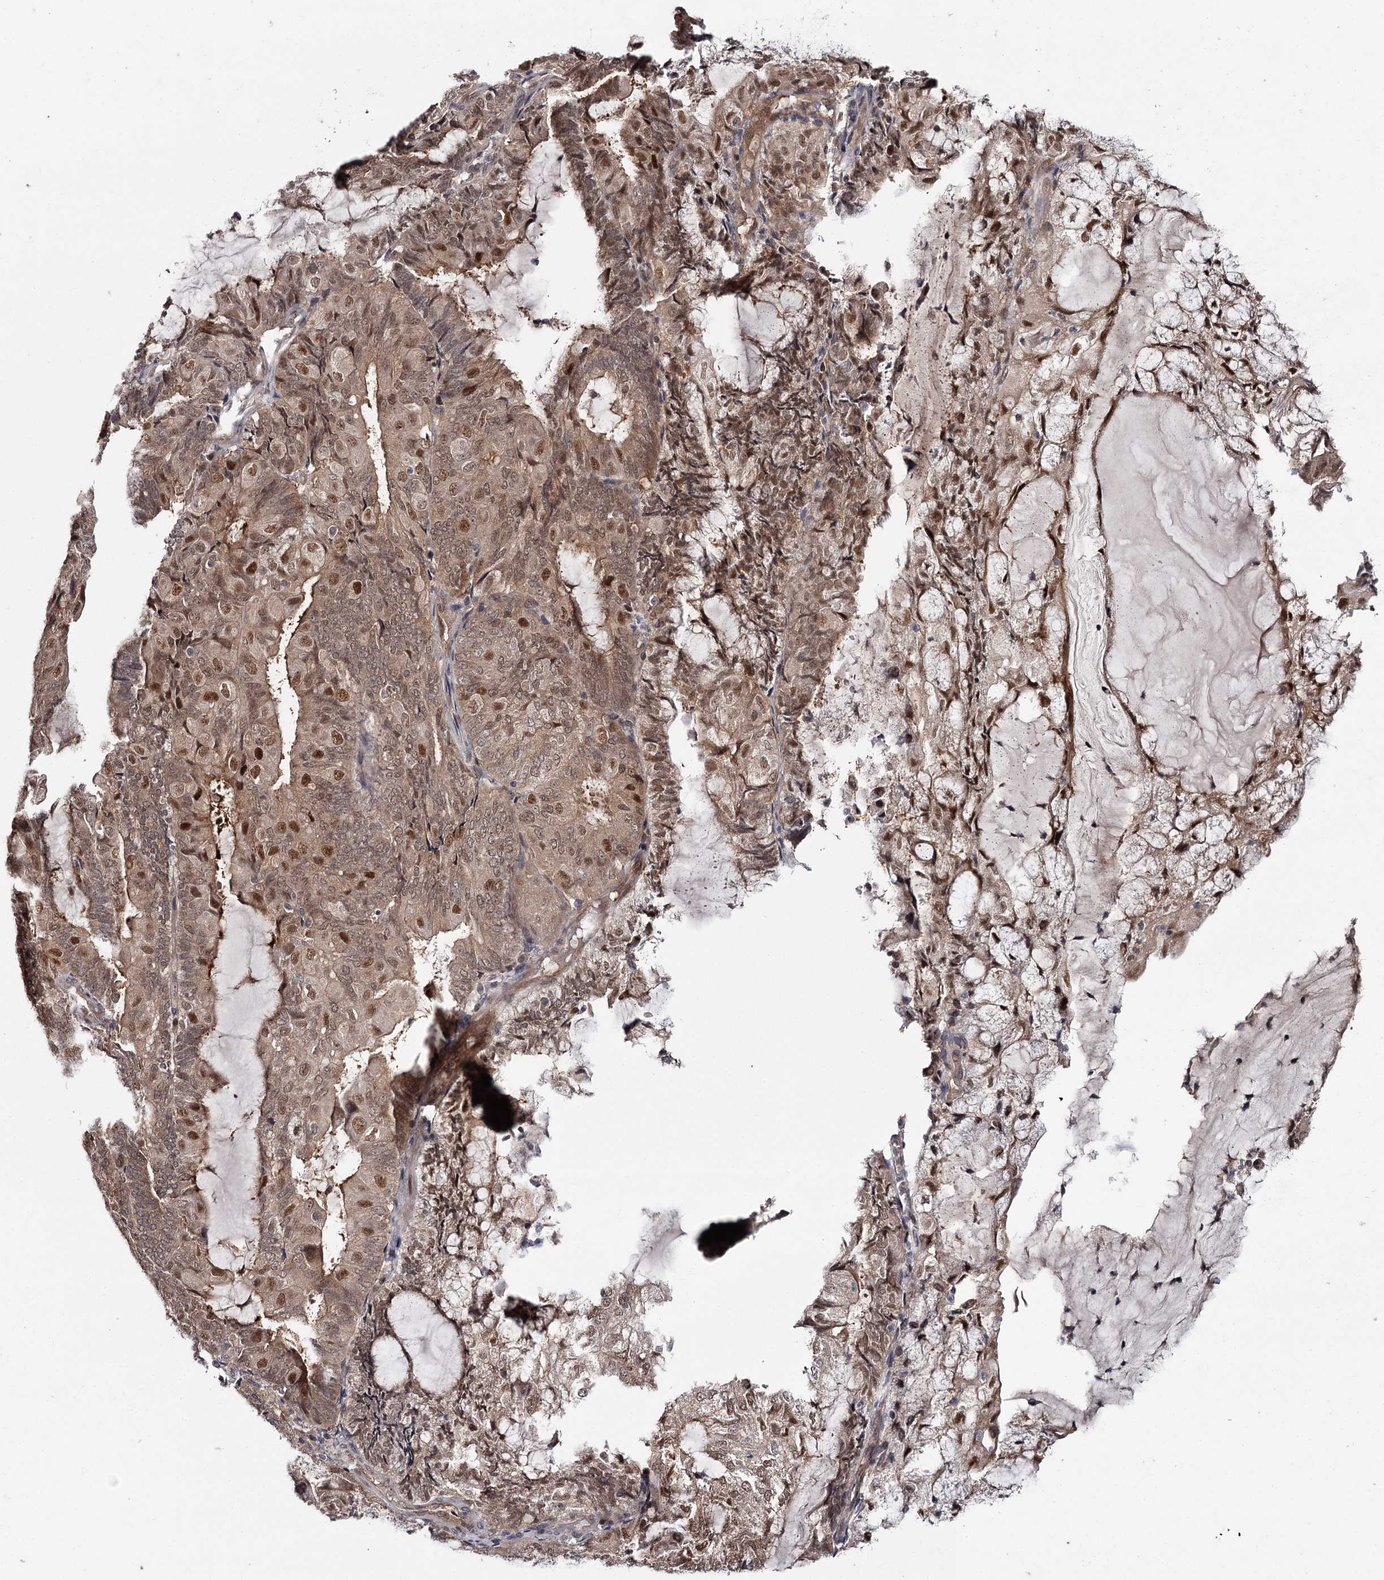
{"staining": {"intensity": "moderate", "quantity": "25%-75%", "location": "cytoplasmic/membranous,nuclear"}, "tissue": "endometrial cancer", "cell_type": "Tumor cells", "image_type": "cancer", "snomed": [{"axis": "morphology", "description": "Adenocarcinoma, NOS"}, {"axis": "topography", "description": "Endometrium"}], "caption": "Adenocarcinoma (endometrial) was stained to show a protein in brown. There is medium levels of moderate cytoplasmic/membranous and nuclear staining in approximately 25%-75% of tumor cells.", "gene": "GTSF1", "patient": {"sex": "female", "age": 81}}